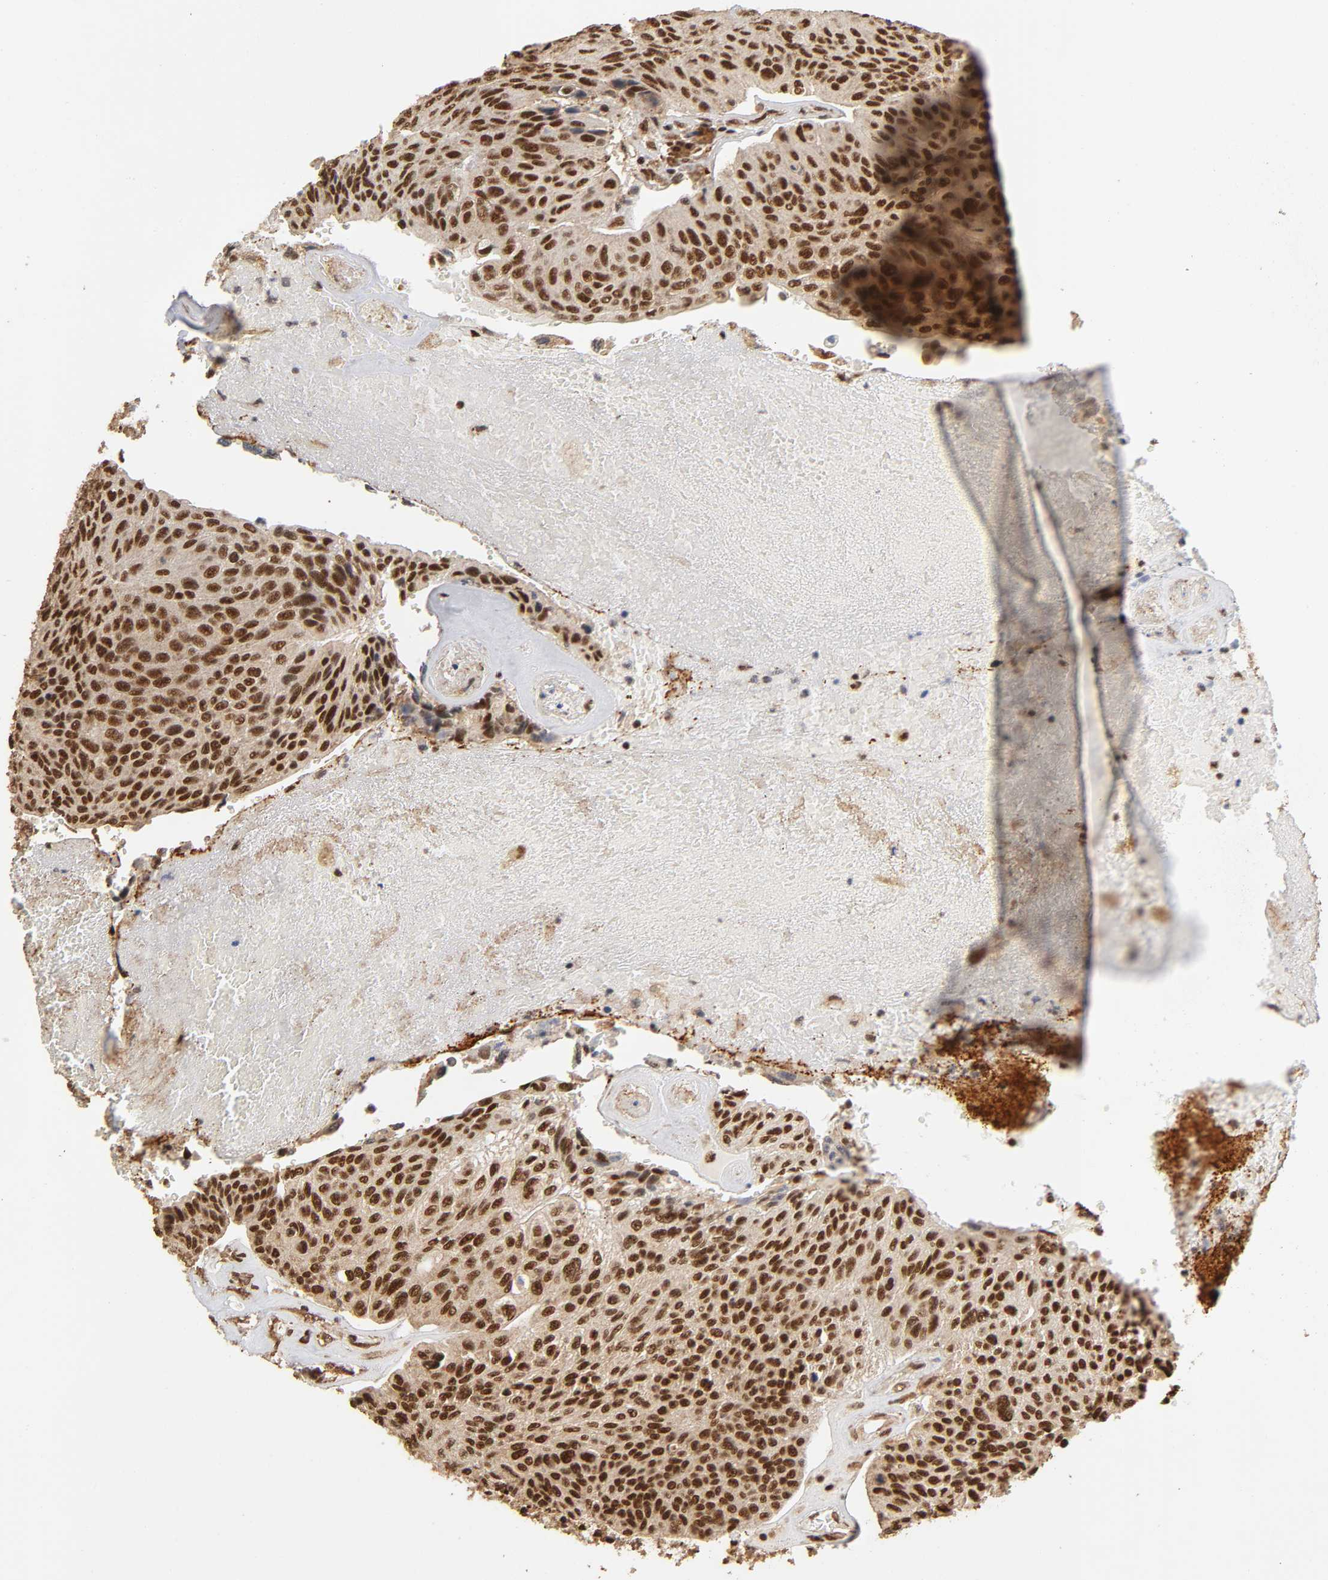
{"staining": {"intensity": "strong", "quantity": ">75%", "location": "cytoplasmic/membranous,nuclear"}, "tissue": "urothelial cancer", "cell_type": "Tumor cells", "image_type": "cancer", "snomed": [{"axis": "morphology", "description": "Urothelial carcinoma, High grade"}, {"axis": "topography", "description": "Urinary bladder"}], "caption": "Strong cytoplasmic/membranous and nuclear staining is seen in about >75% of tumor cells in urothelial cancer.", "gene": "RNF122", "patient": {"sex": "male", "age": 66}}